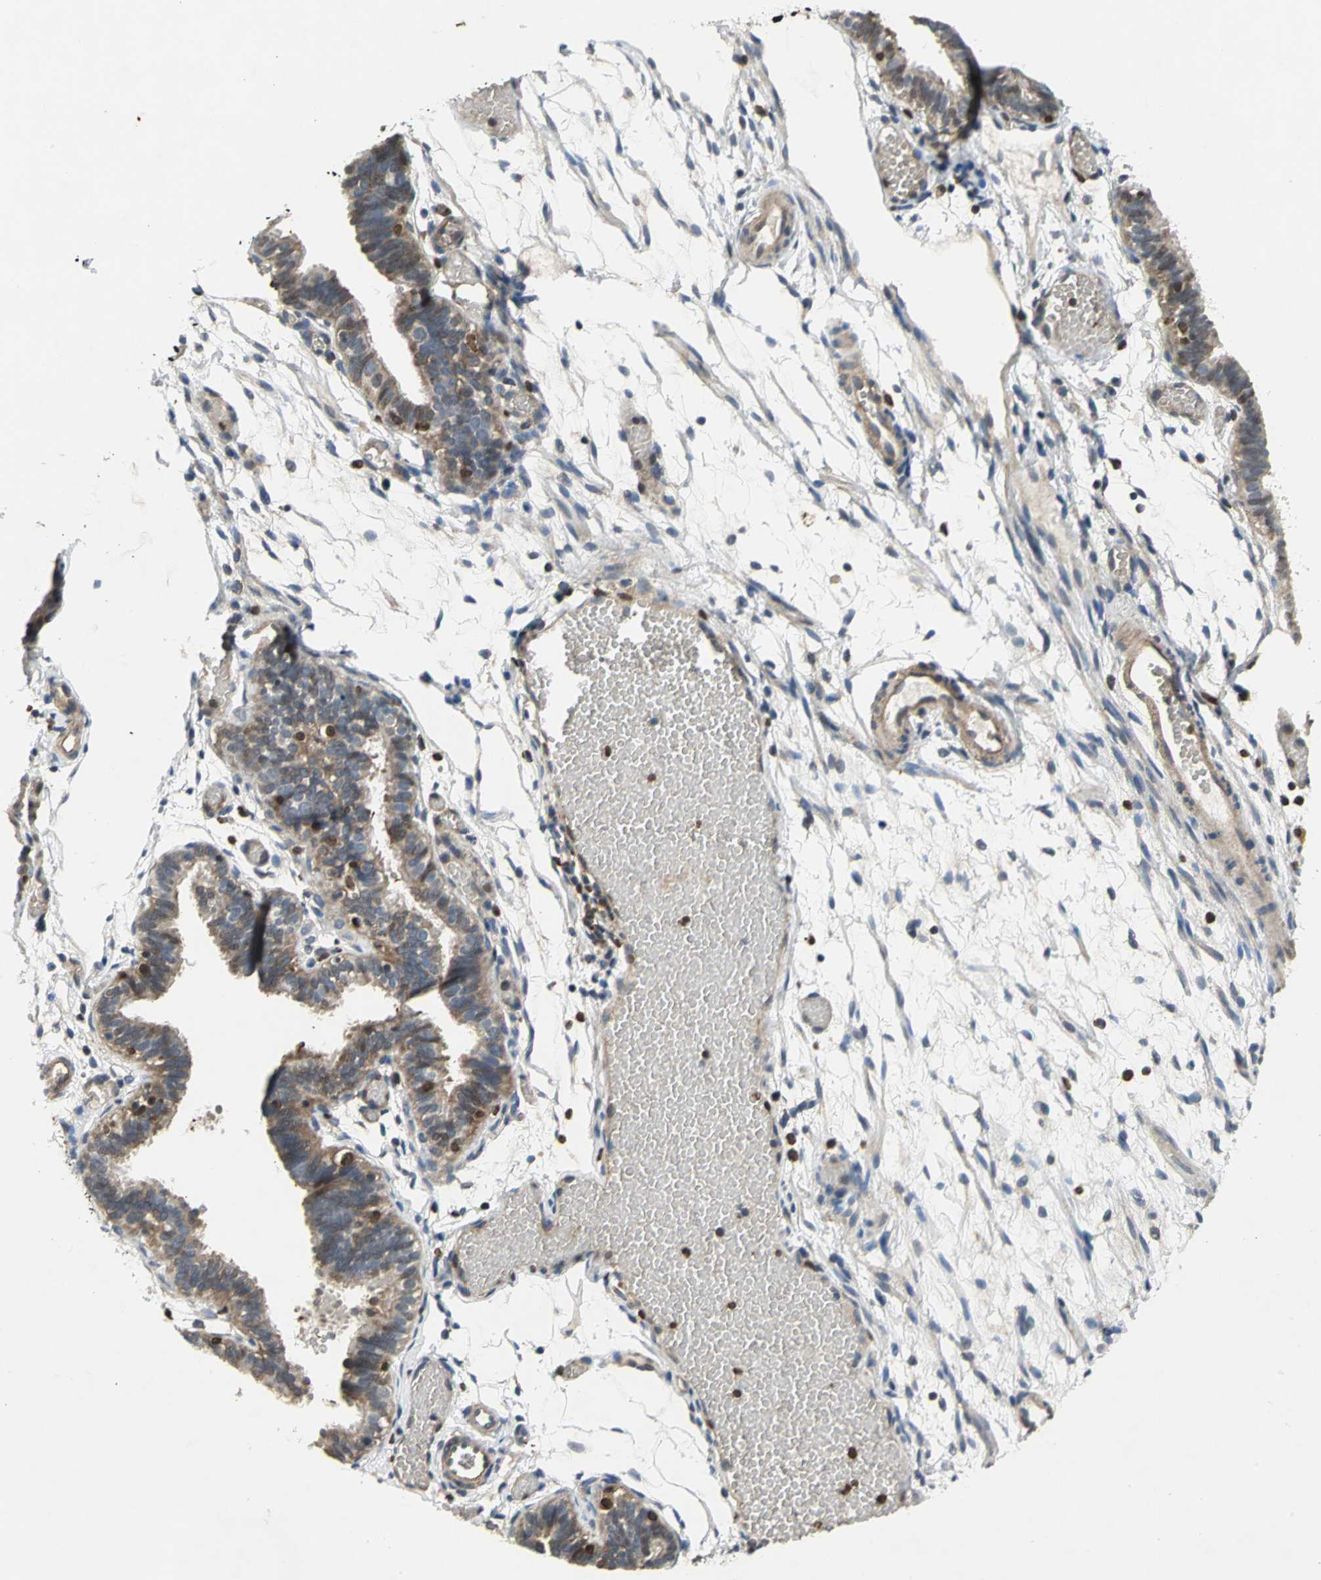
{"staining": {"intensity": "moderate", "quantity": ">75%", "location": "cytoplasmic/membranous,nuclear"}, "tissue": "fallopian tube", "cell_type": "Glandular cells", "image_type": "normal", "snomed": [{"axis": "morphology", "description": "Normal tissue, NOS"}, {"axis": "topography", "description": "Fallopian tube"}], "caption": "The histopathology image shows immunohistochemical staining of unremarkable fallopian tube. There is moderate cytoplasmic/membranous,nuclear positivity is identified in approximately >75% of glandular cells. The protein of interest is shown in brown color, while the nuclei are stained blue.", "gene": "AHR", "patient": {"sex": "female", "age": 29}}